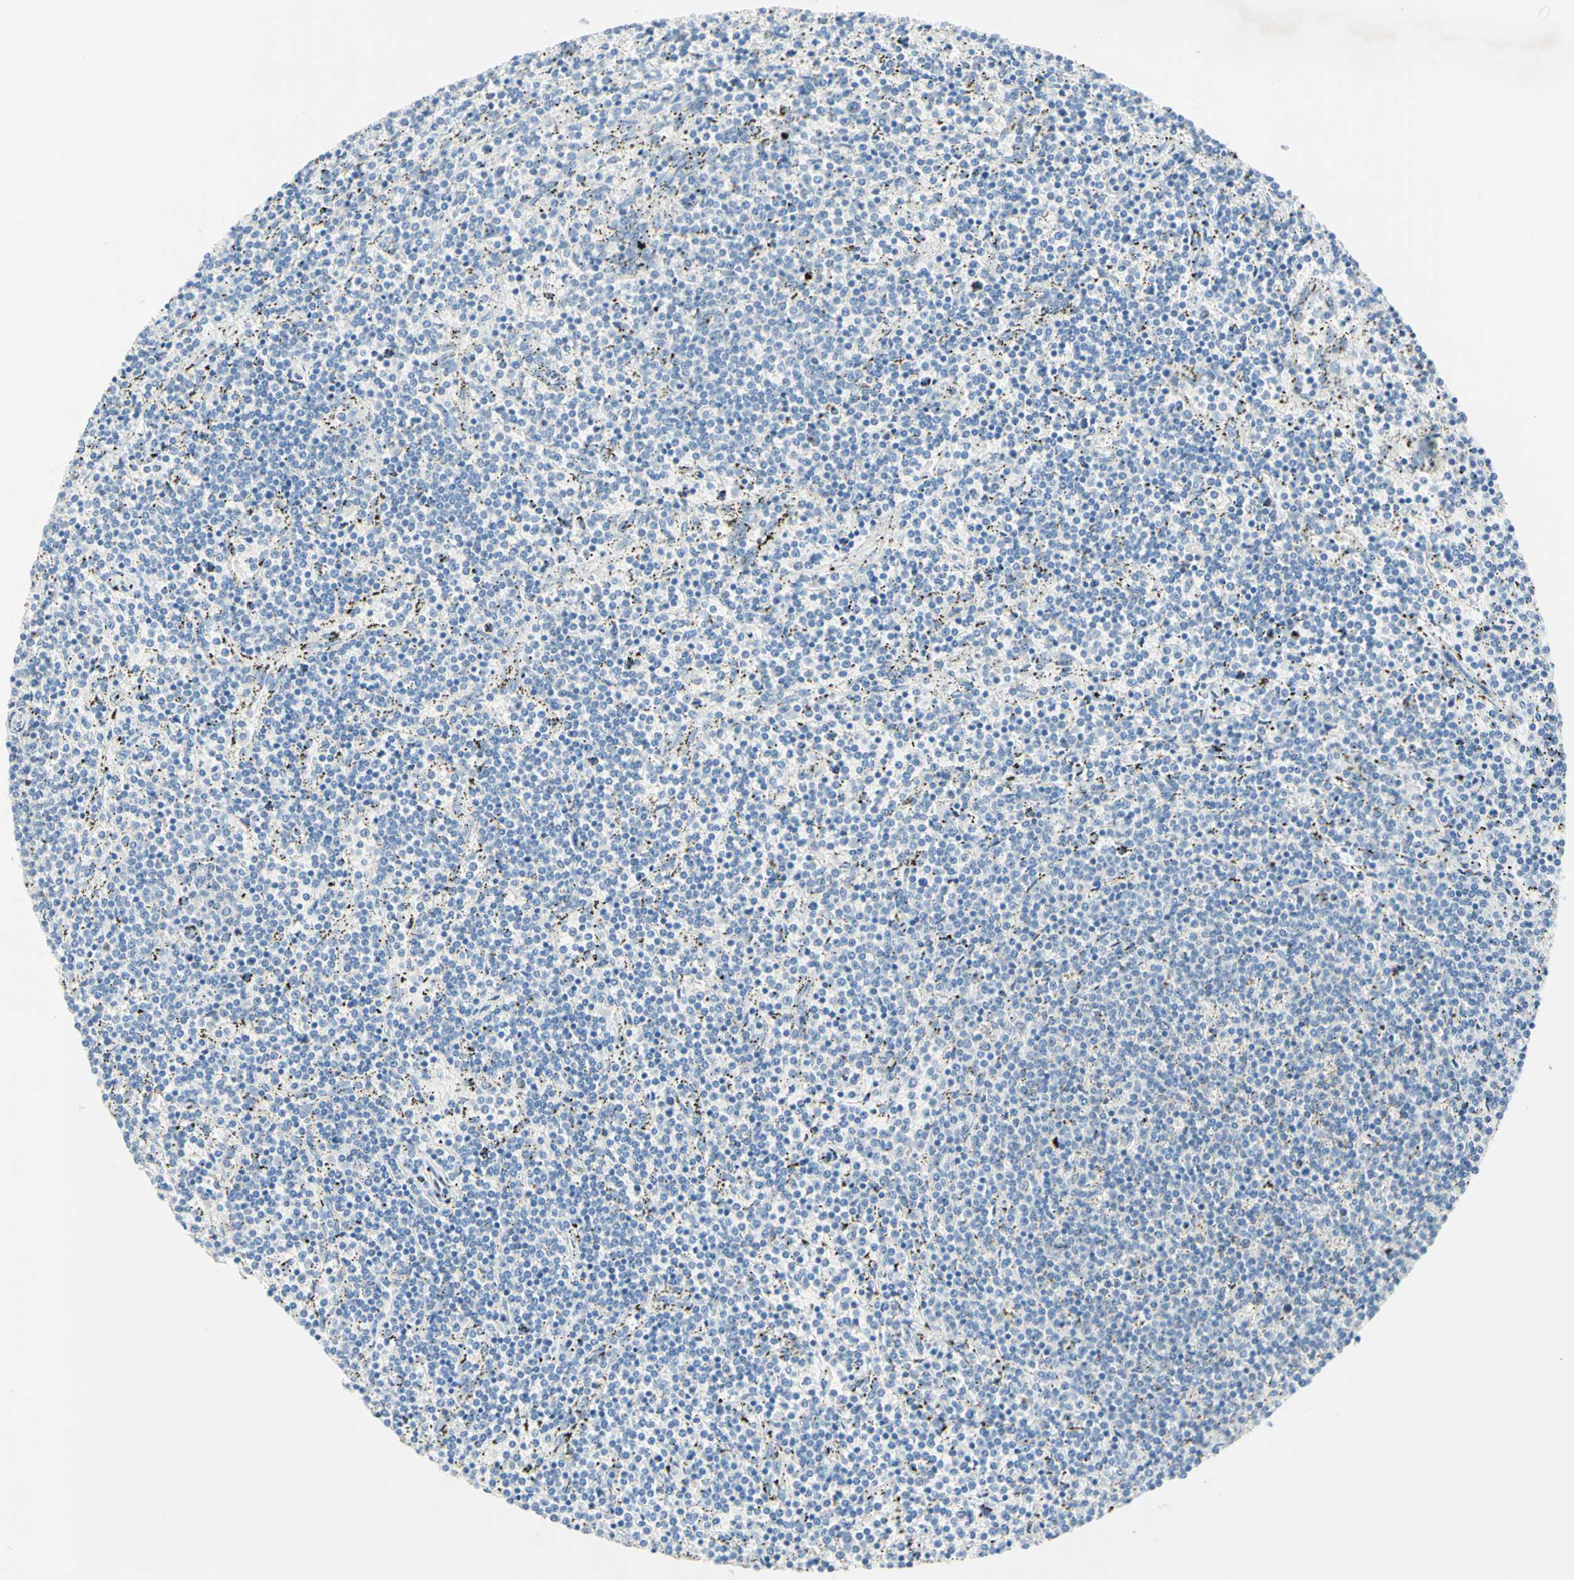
{"staining": {"intensity": "negative", "quantity": "none", "location": "none"}, "tissue": "lymphoma", "cell_type": "Tumor cells", "image_type": "cancer", "snomed": [{"axis": "morphology", "description": "Malignant lymphoma, non-Hodgkin's type, Low grade"}, {"axis": "topography", "description": "Spleen"}], "caption": "A high-resolution photomicrograph shows IHC staining of lymphoma, which displays no significant expression in tumor cells.", "gene": "MFF", "patient": {"sex": "female", "age": 50}}